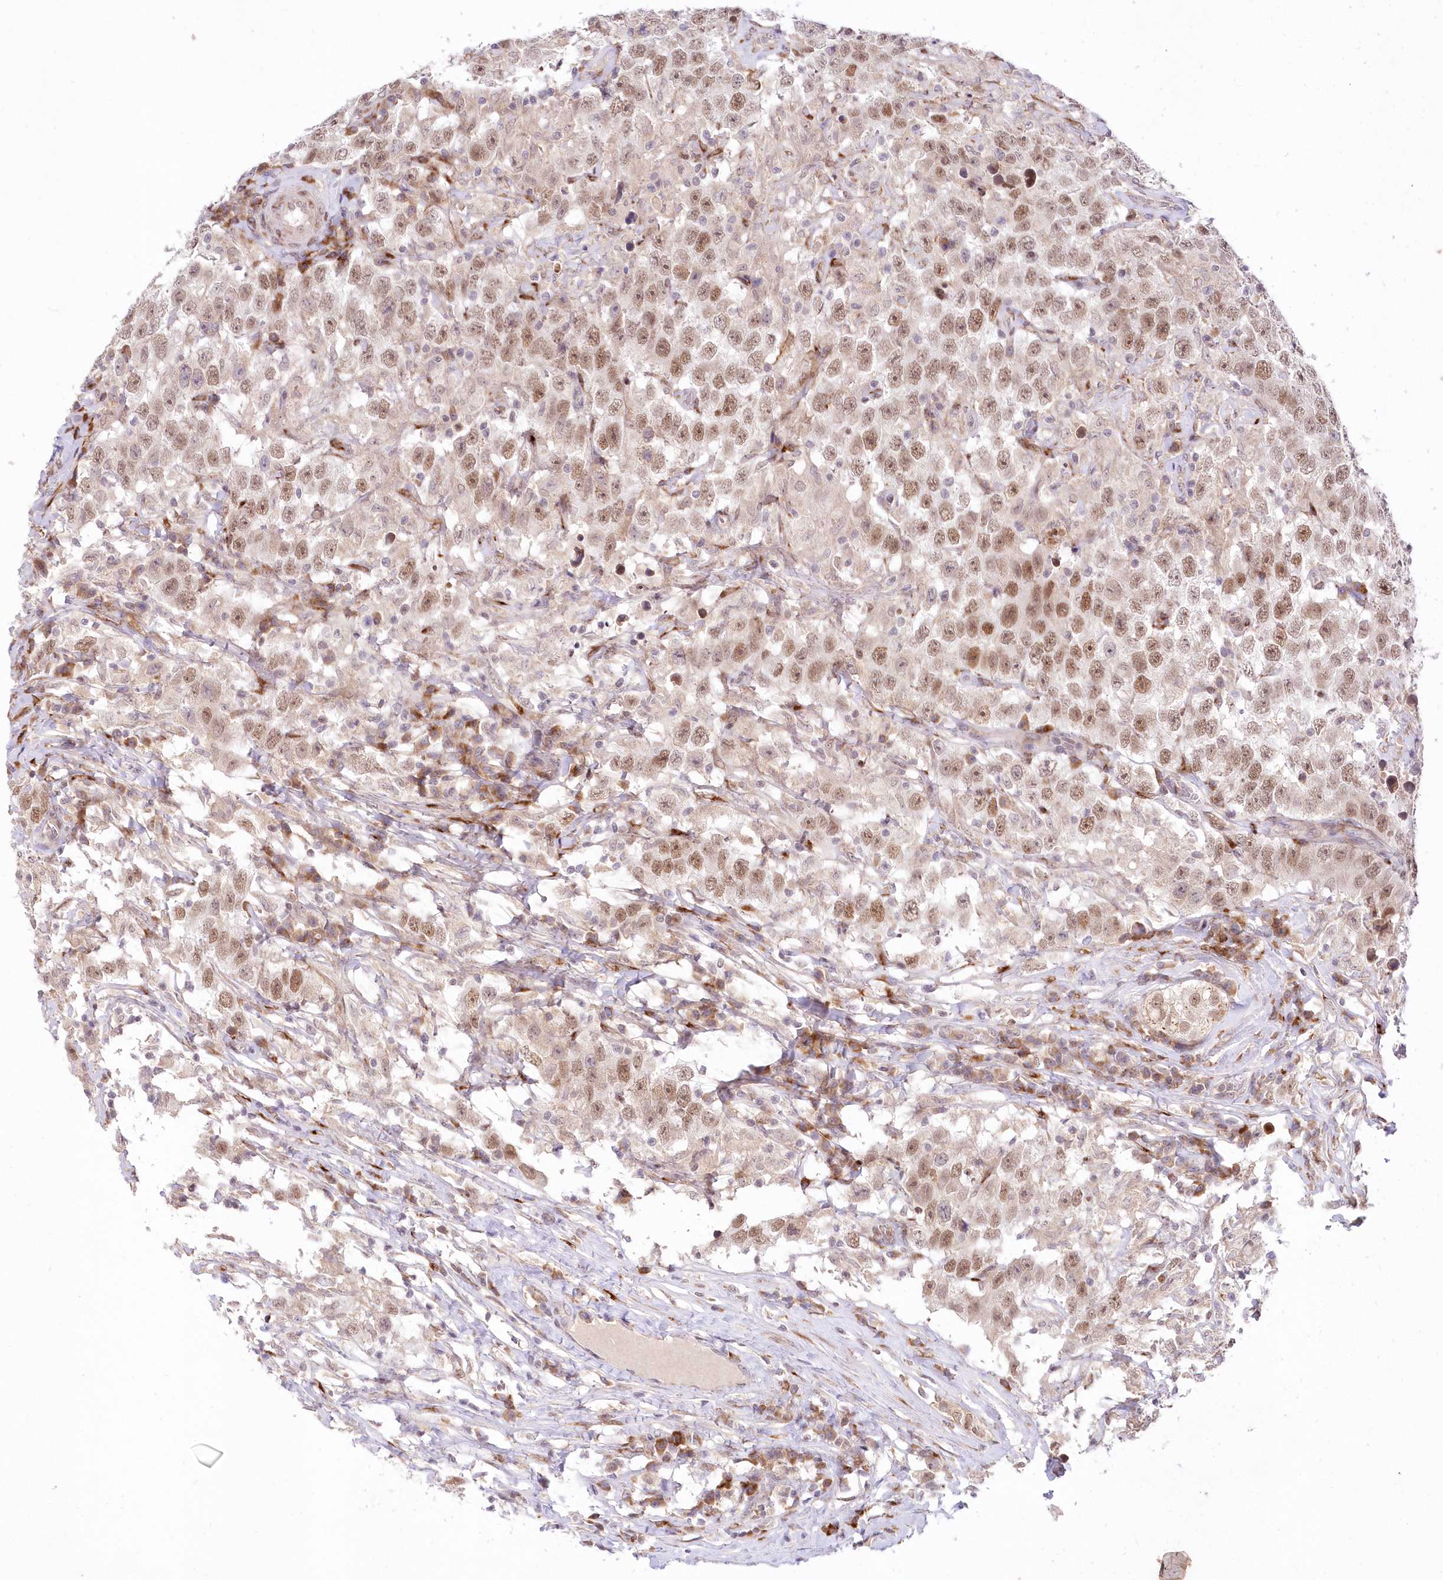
{"staining": {"intensity": "moderate", "quantity": ">75%", "location": "nuclear"}, "tissue": "testis cancer", "cell_type": "Tumor cells", "image_type": "cancer", "snomed": [{"axis": "morphology", "description": "Seminoma, NOS"}, {"axis": "topography", "description": "Testis"}], "caption": "Testis seminoma stained with IHC shows moderate nuclear staining in about >75% of tumor cells. The staining was performed using DAB to visualize the protein expression in brown, while the nuclei were stained in blue with hematoxylin (Magnification: 20x).", "gene": "LDB1", "patient": {"sex": "male", "age": 41}}